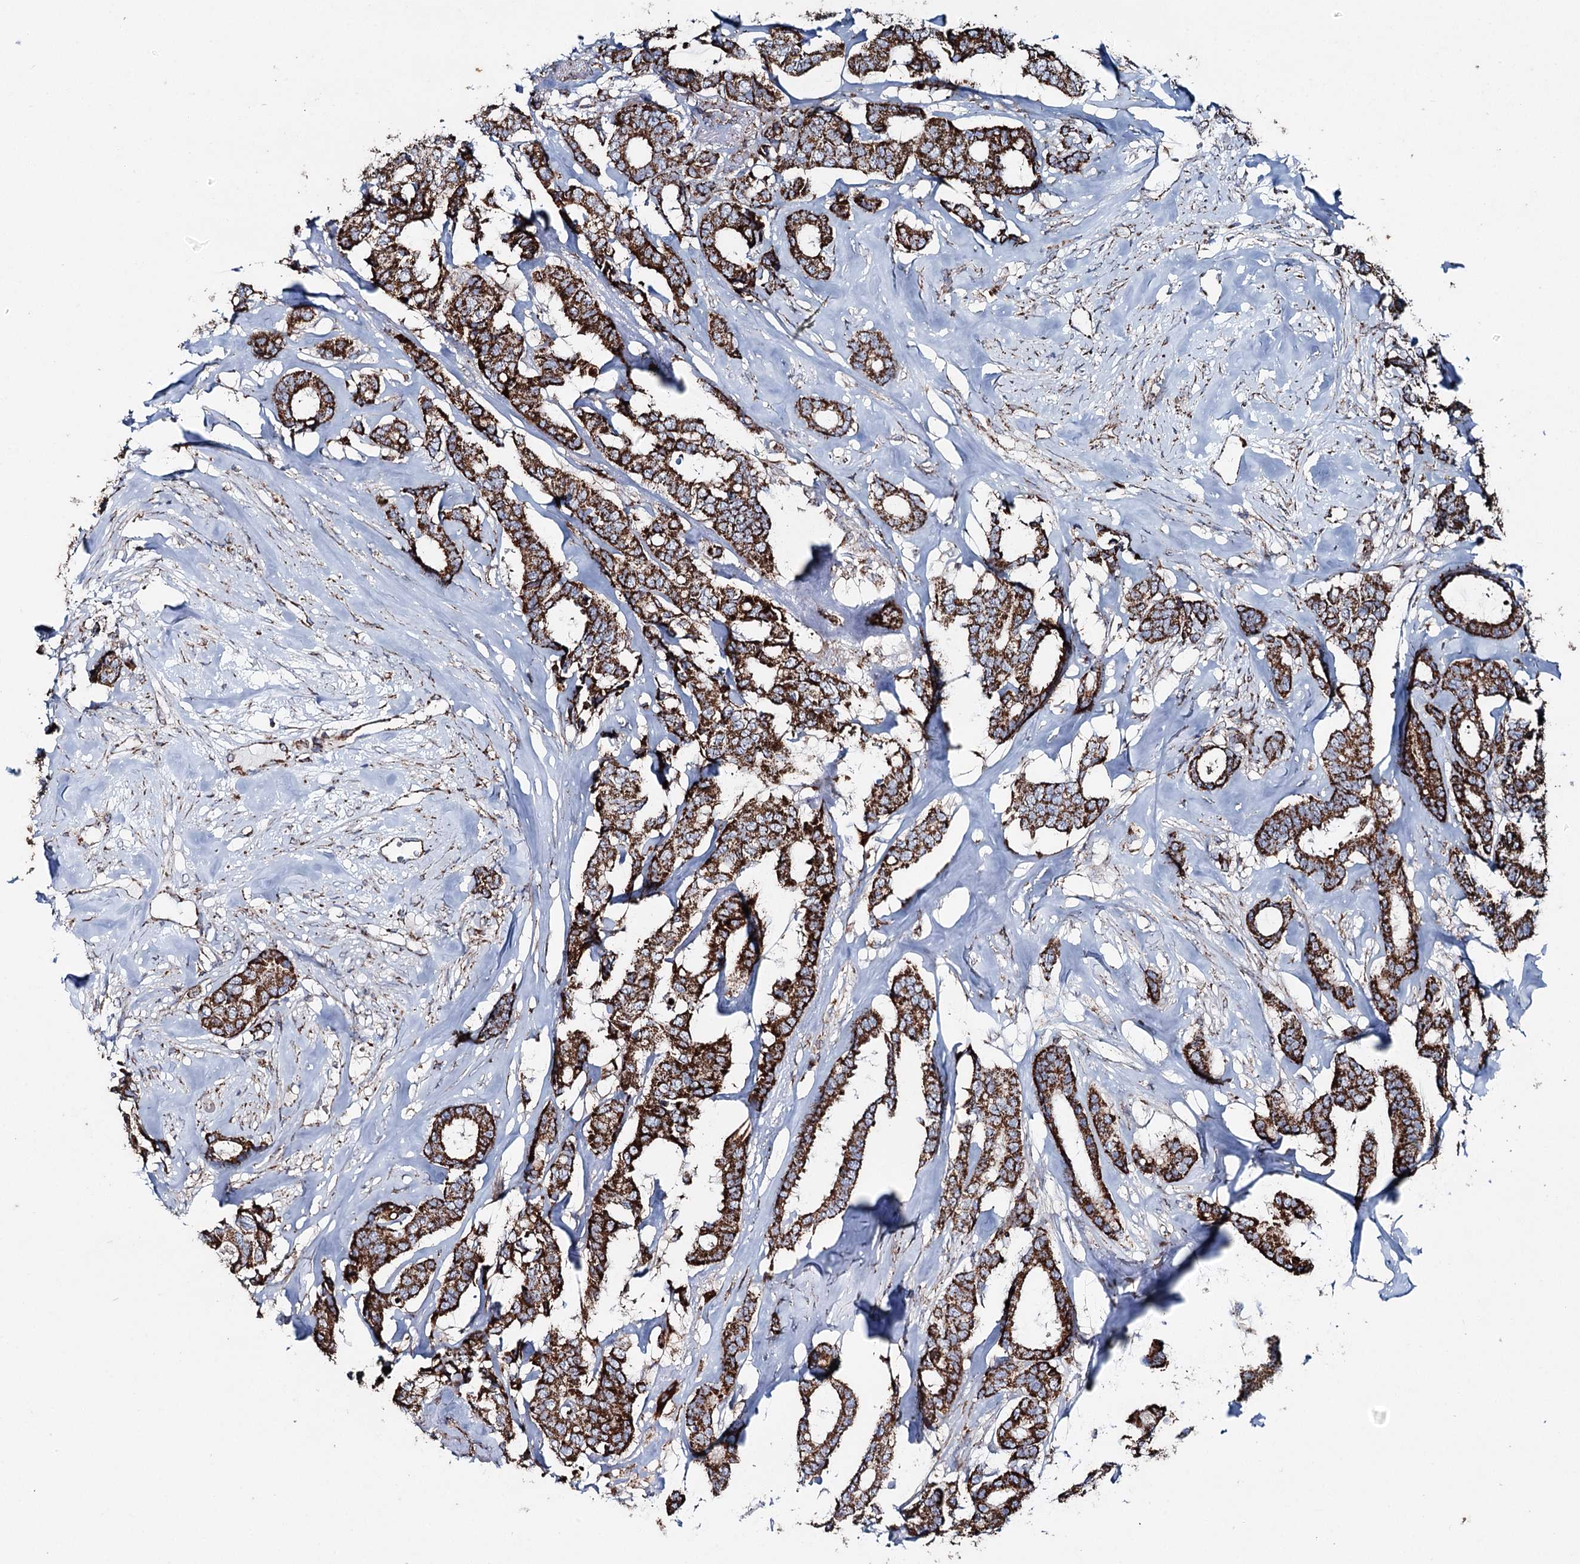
{"staining": {"intensity": "strong", "quantity": ">75%", "location": "cytoplasmic/membranous"}, "tissue": "breast cancer", "cell_type": "Tumor cells", "image_type": "cancer", "snomed": [{"axis": "morphology", "description": "Duct carcinoma"}, {"axis": "topography", "description": "Breast"}], "caption": "Invasive ductal carcinoma (breast) was stained to show a protein in brown. There is high levels of strong cytoplasmic/membranous positivity in approximately >75% of tumor cells.", "gene": "UCN3", "patient": {"sex": "female", "age": 87}}